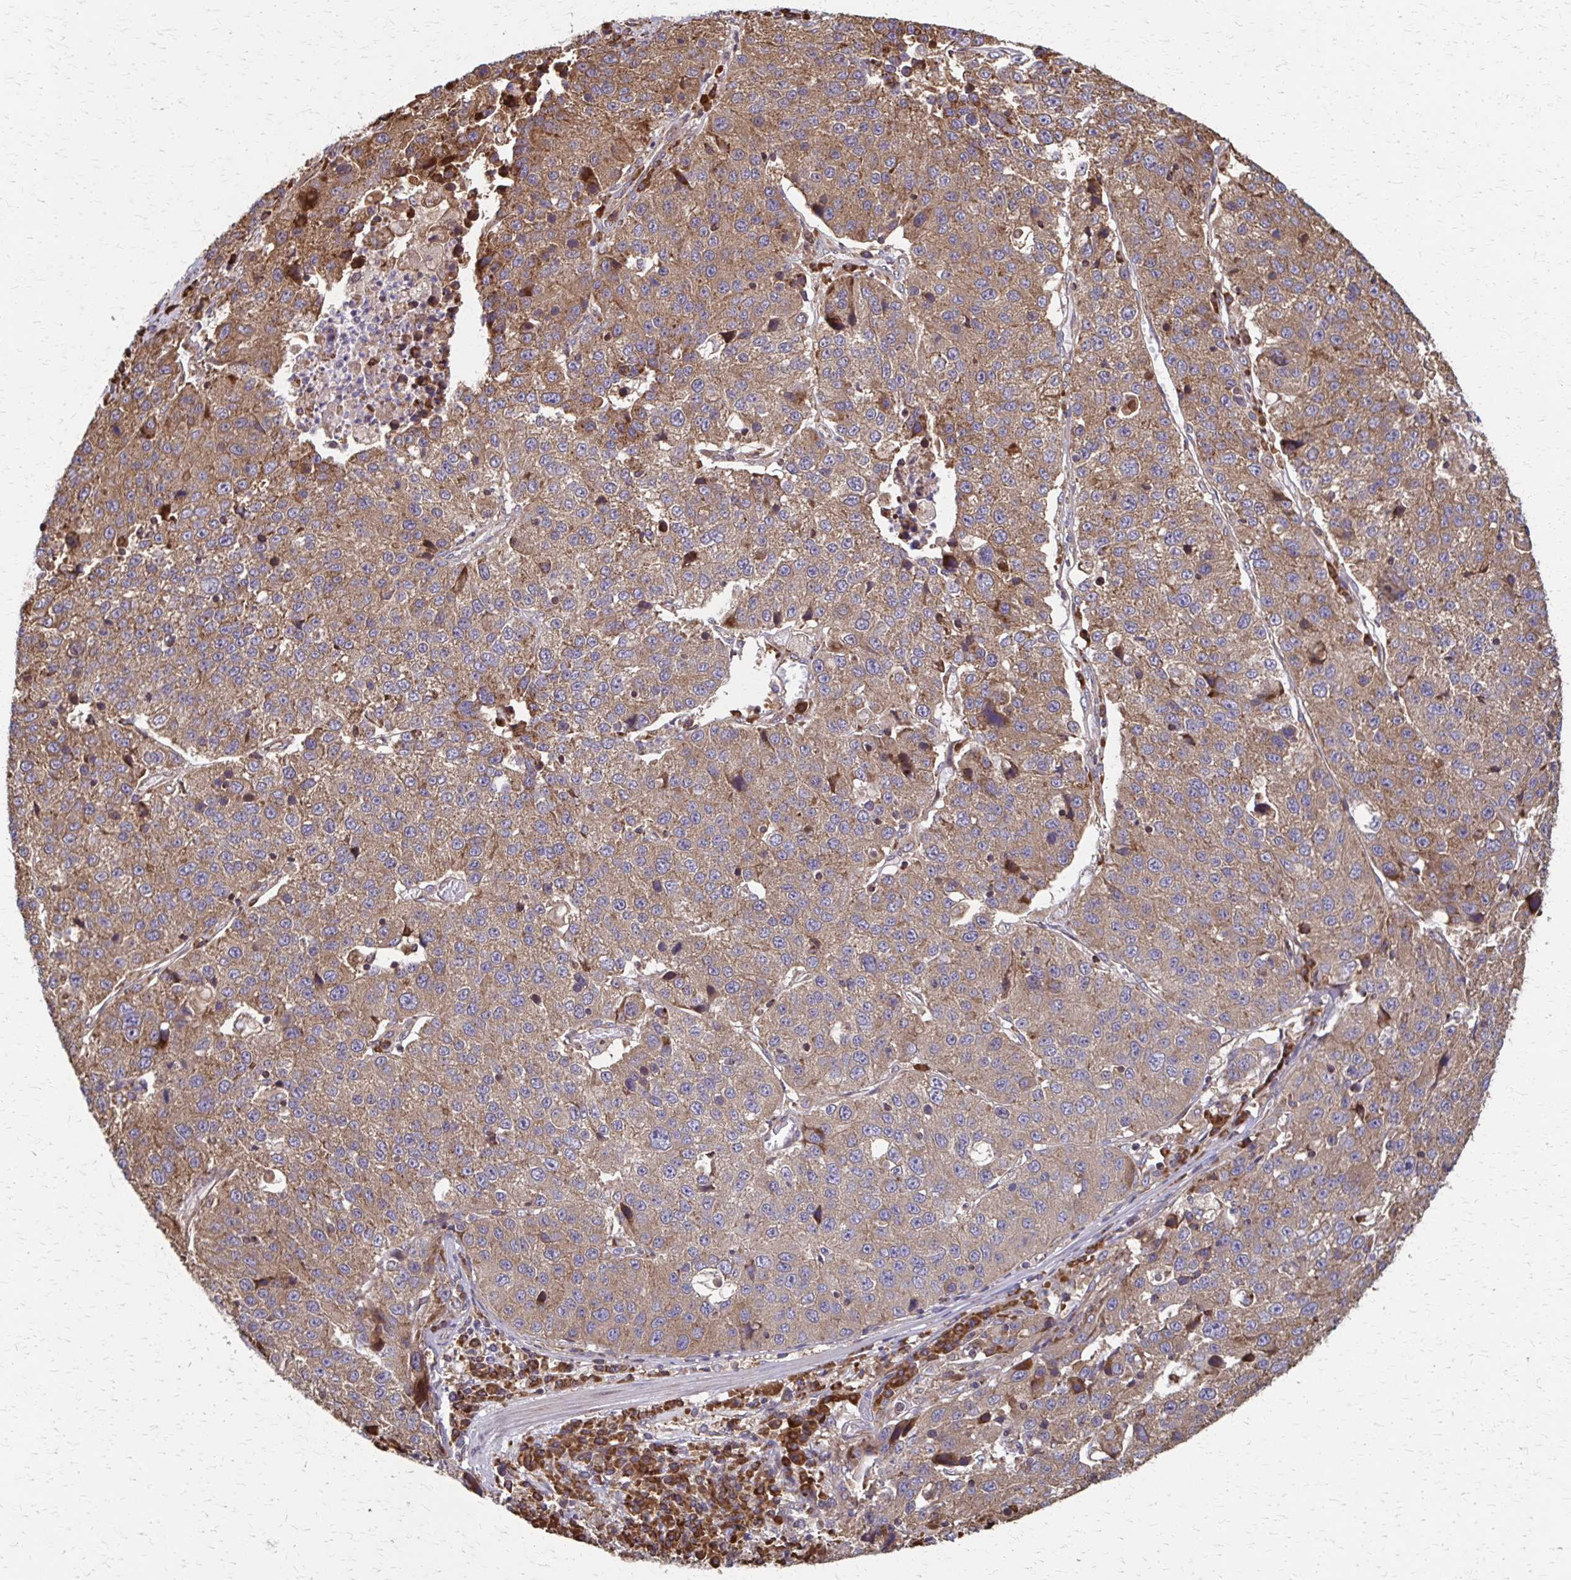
{"staining": {"intensity": "moderate", "quantity": ">75%", "location": "cytoplasmic/membranous"}, "tissue": "stomach cancer", "cell_type": "Tumor cells", "image_type": "cancer", "snomed": [{"axis": "morphology", "description": "Adenocarcinoma, NOS"}, {"axis": "topography", "description": "Stomach"}], "caption": "Brown immunohistochemical staining in adenocarcinoma (stomach) demonstrates moderate cytoplasmic/membranous staining in about >75% of tumor cells. Nuclei are stained in blue.", "gene": "EEF2", "patient": {"sex": "male", "age": 71}}